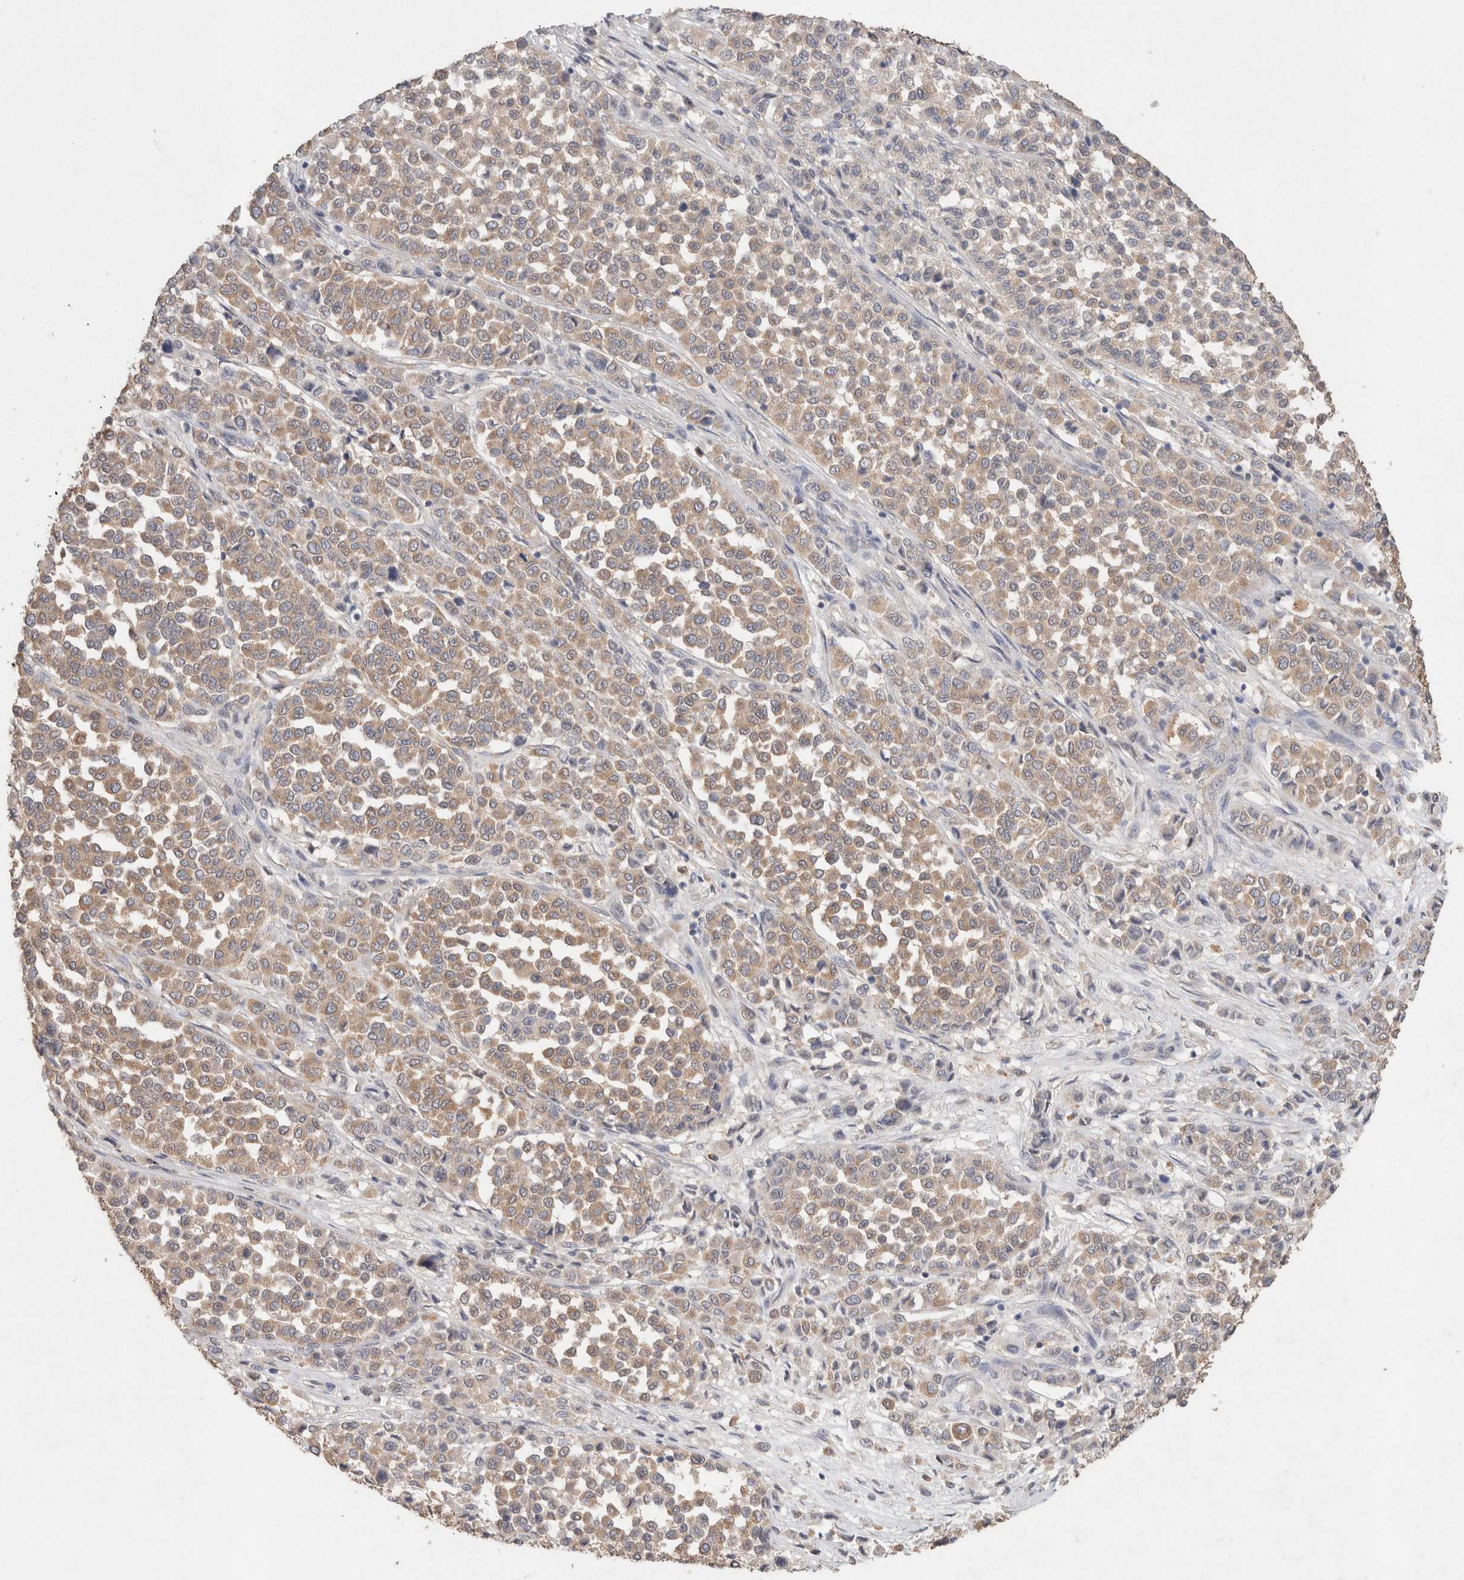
{"staining": {"intensity": "moderate", "quantity": ">75%", "location": "cytoplasmic/membranous"}, "tissue": "melanoma", "cell_type": "Tumor cells", "image_type": "cancer", "snomed": [{"axis": "morphology", "description": "Malignant melanoma, Metastatic site"}, {"axis": "topography", "description": "Pancreas"}], "caption": "A photomicrograph showing moderate cytoplasmic/membranous positivity in approximately >75% of tumor cells in malignant melanoma (metastatic site), as visualized by brown immunohistochemical staining.", "gene": "RAB14", "patient": {"sex": "female", "age": 30}}